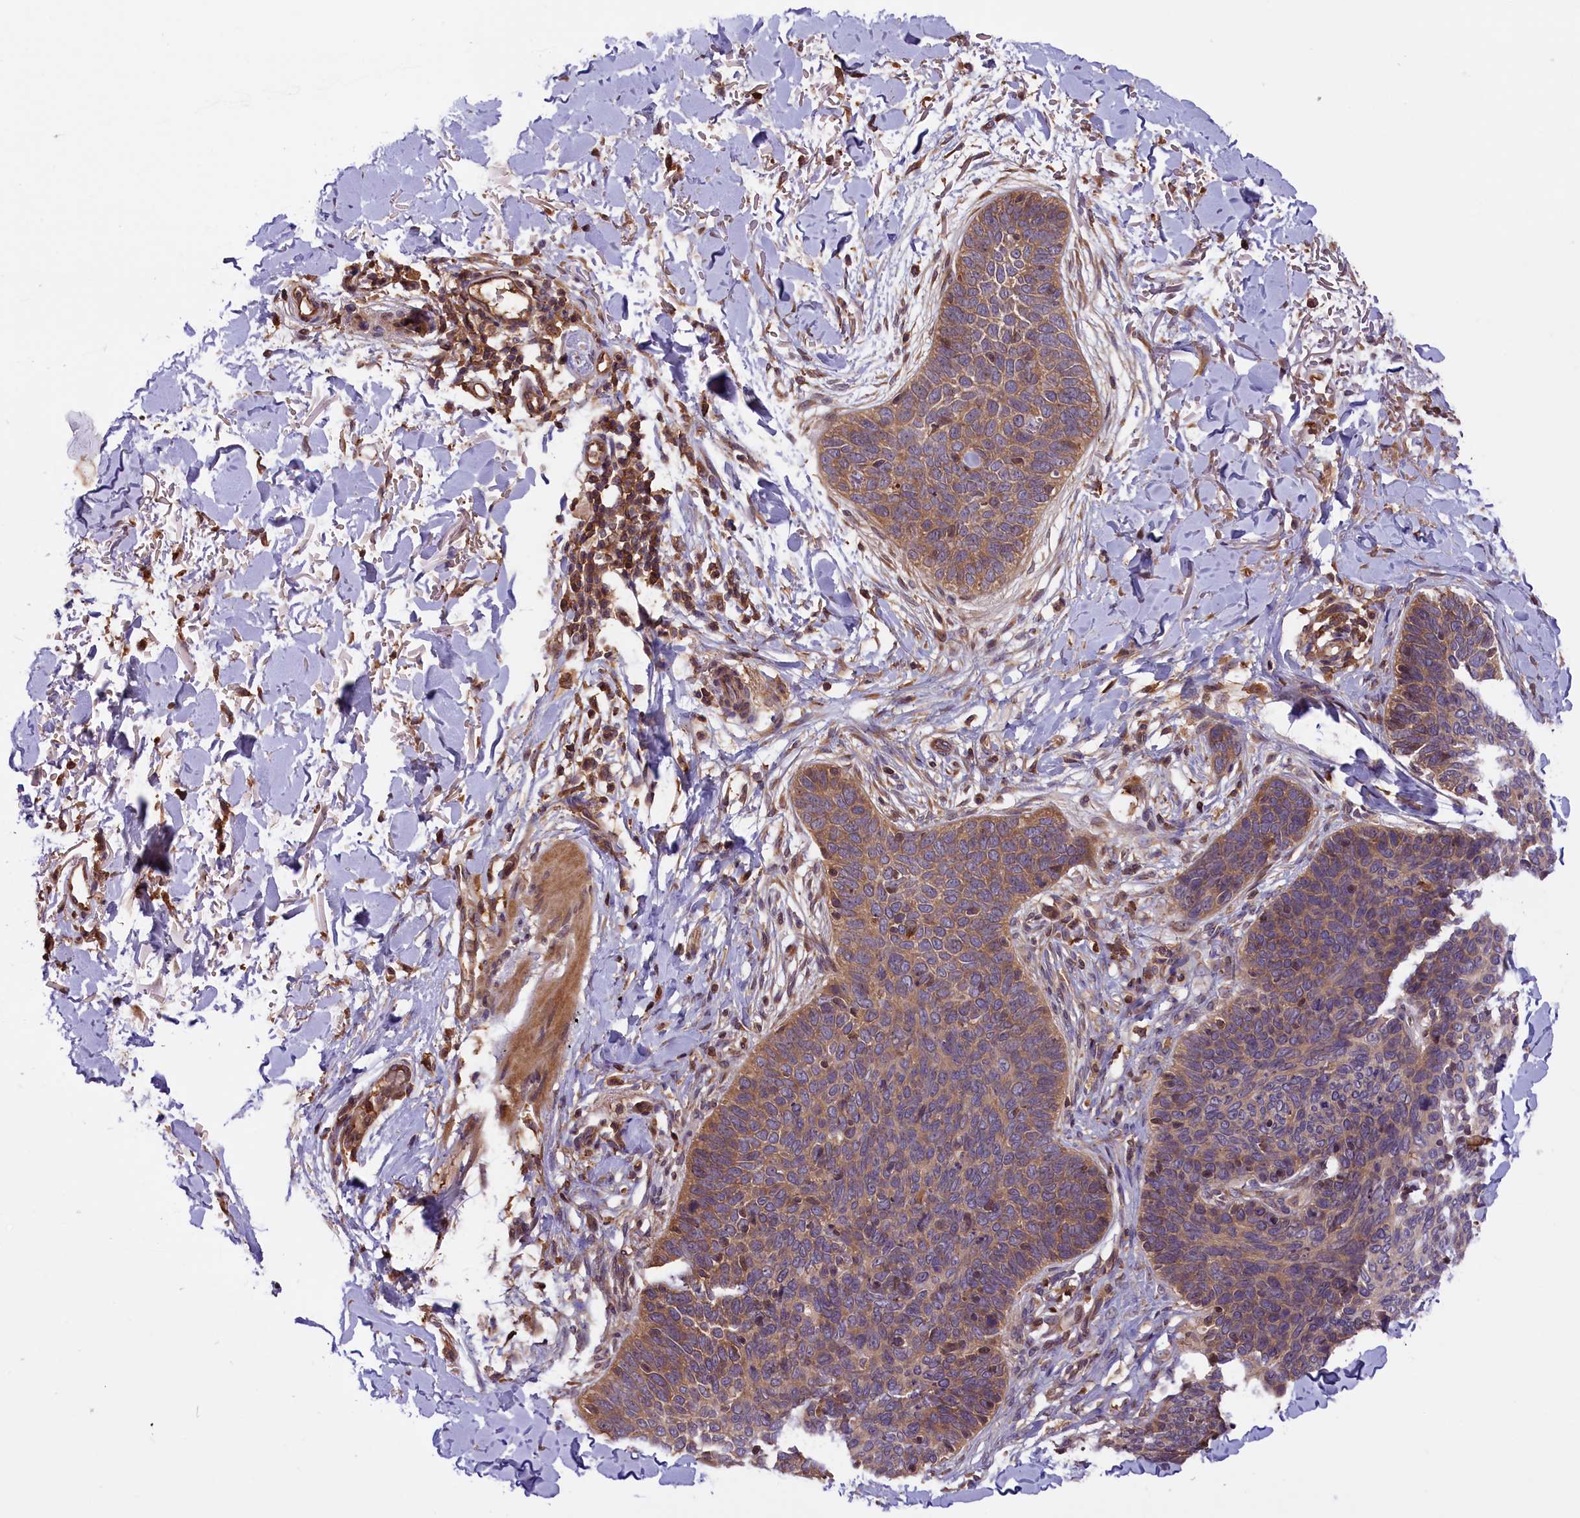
{"staining": {"intensity": "moderate", "quantity": "25%-75%", "location": "cytoplasmic/membranous"}, "tissue": "skin cancer", "cell_type": "Tumor cells", "image_type": "cancer", "snomed": [{"axis": "morphology", "description": "Basal cell carcinoma"}, {"axis": "topography", "description": "Skin"}], "caption": "This histopathology image displays immunohistochemistry (IHC) staining of skin cancer (basal cell carcinoma), with medium moderate cytoplasmic/membranous expression in approximately 25%-75% of tumor cells.", "gene": "SETD6", "patient": {"sex": "male", "age": 85}}